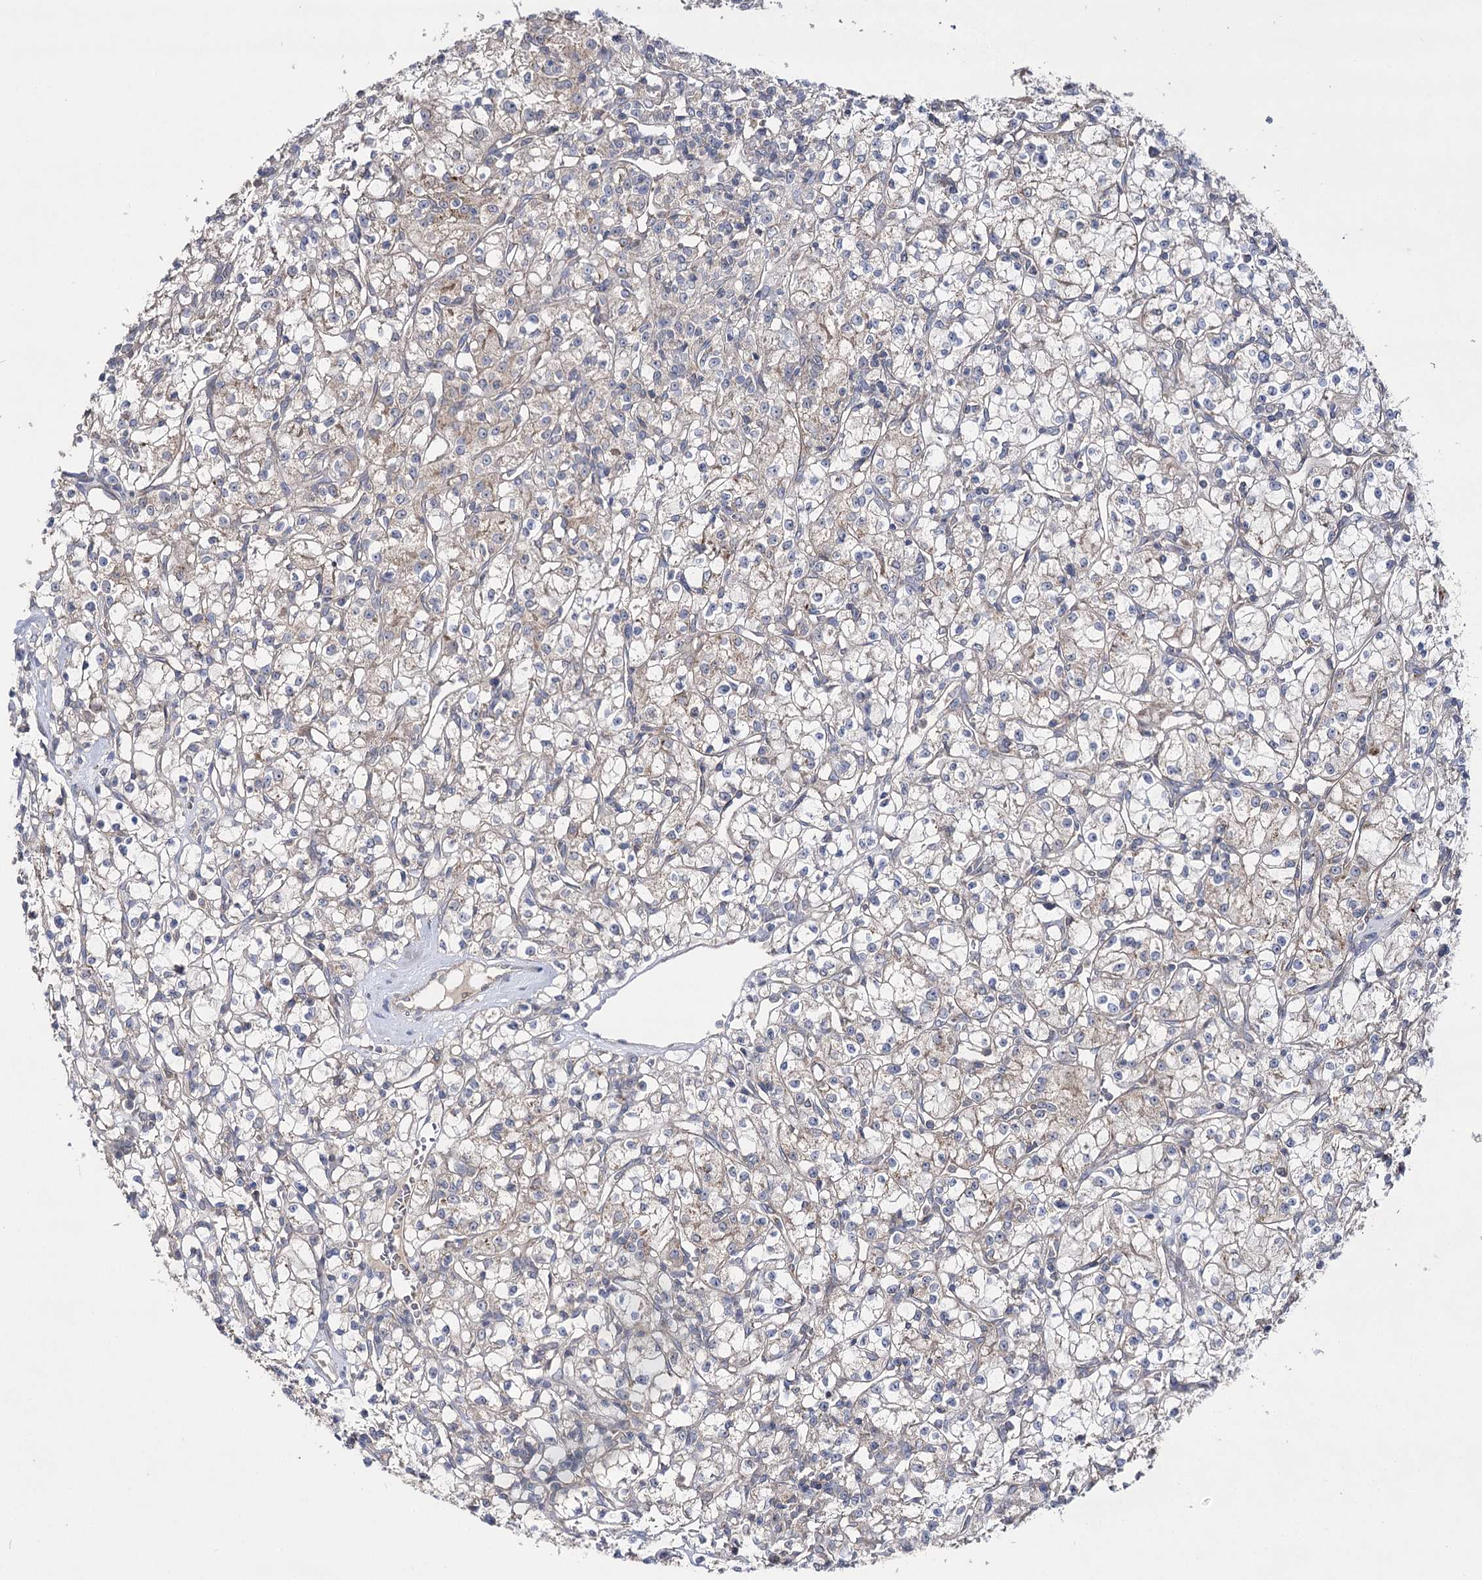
{"staining": {"intensity": "weak", "quantity": "<25%", "location": "cytoplasmic/membranous"}, "tissue": "renal cancer", "cell_type": "Tumor cells", "image_type": "cancer", "snomed": [{"axis": "morphology", "description": "Adenocarcinoma, NOS"}, {"axis": "topography", "description": "Kidney"}], "caption": "This is an immunohistochemistry (IHC) image of human renal cancer (adenocarcinoma). There is no positivity in tumor cells.", "gene": "AURKC", "patient": {"sex": "female", "age": 59}}